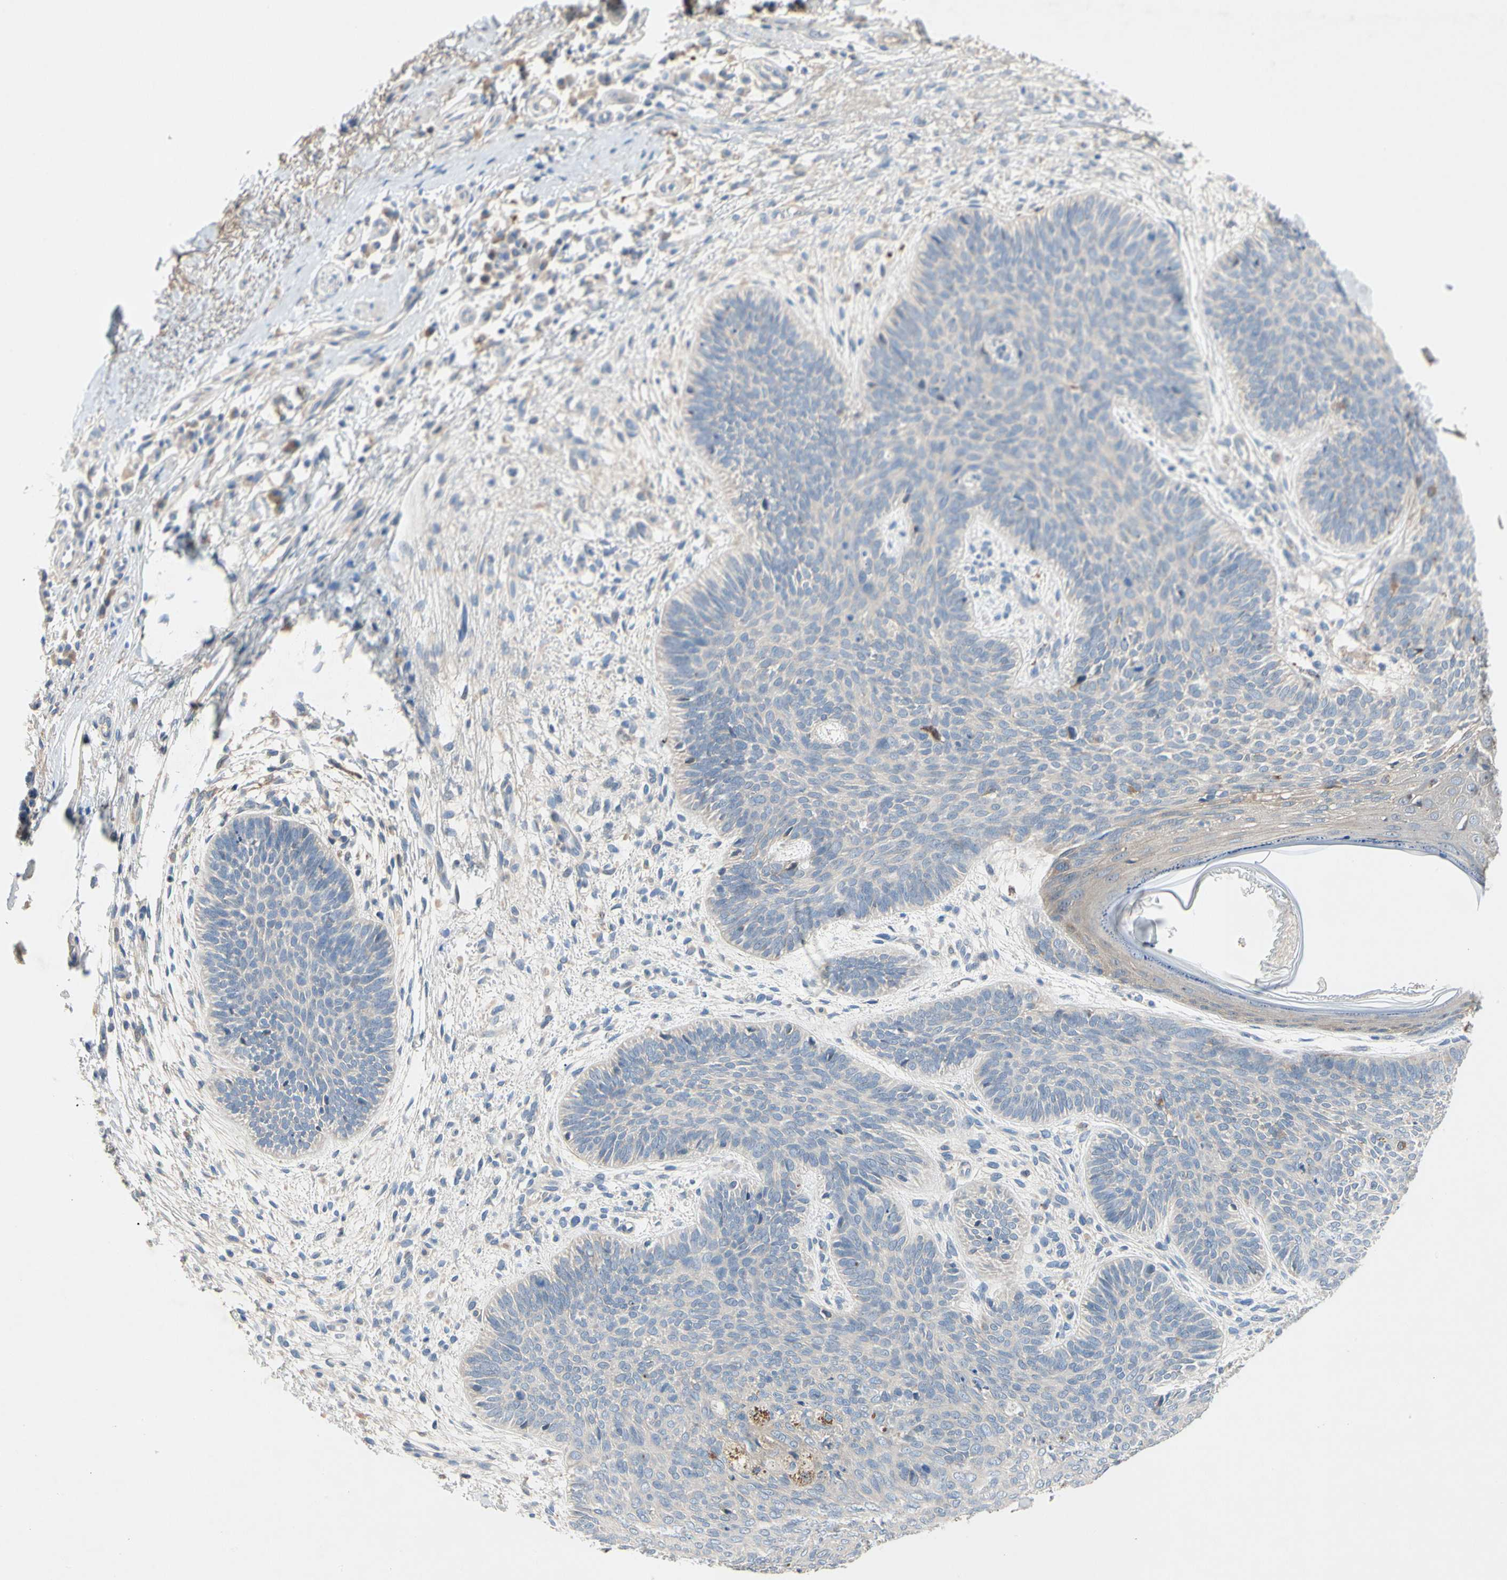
{"staining": {"intensity": "negative", "quantity": "none", "location": "none"}, "tissue": "skin cancer", "cell_type": "Tumor cells", "image_type": "cancer", "snomed": [{"axis": "morphology", "description": "Normal tissue, NOS"}, {"axis": "morphology", "description": "Basal cell carcinoma"}, {"axis": "topography", "description": "Skin"}], "caption": "The micrograph reveals no staining of tumor cells in skin cancer.", "gene": "GAS6", "patient": {"sex": "male", "age": 52}}